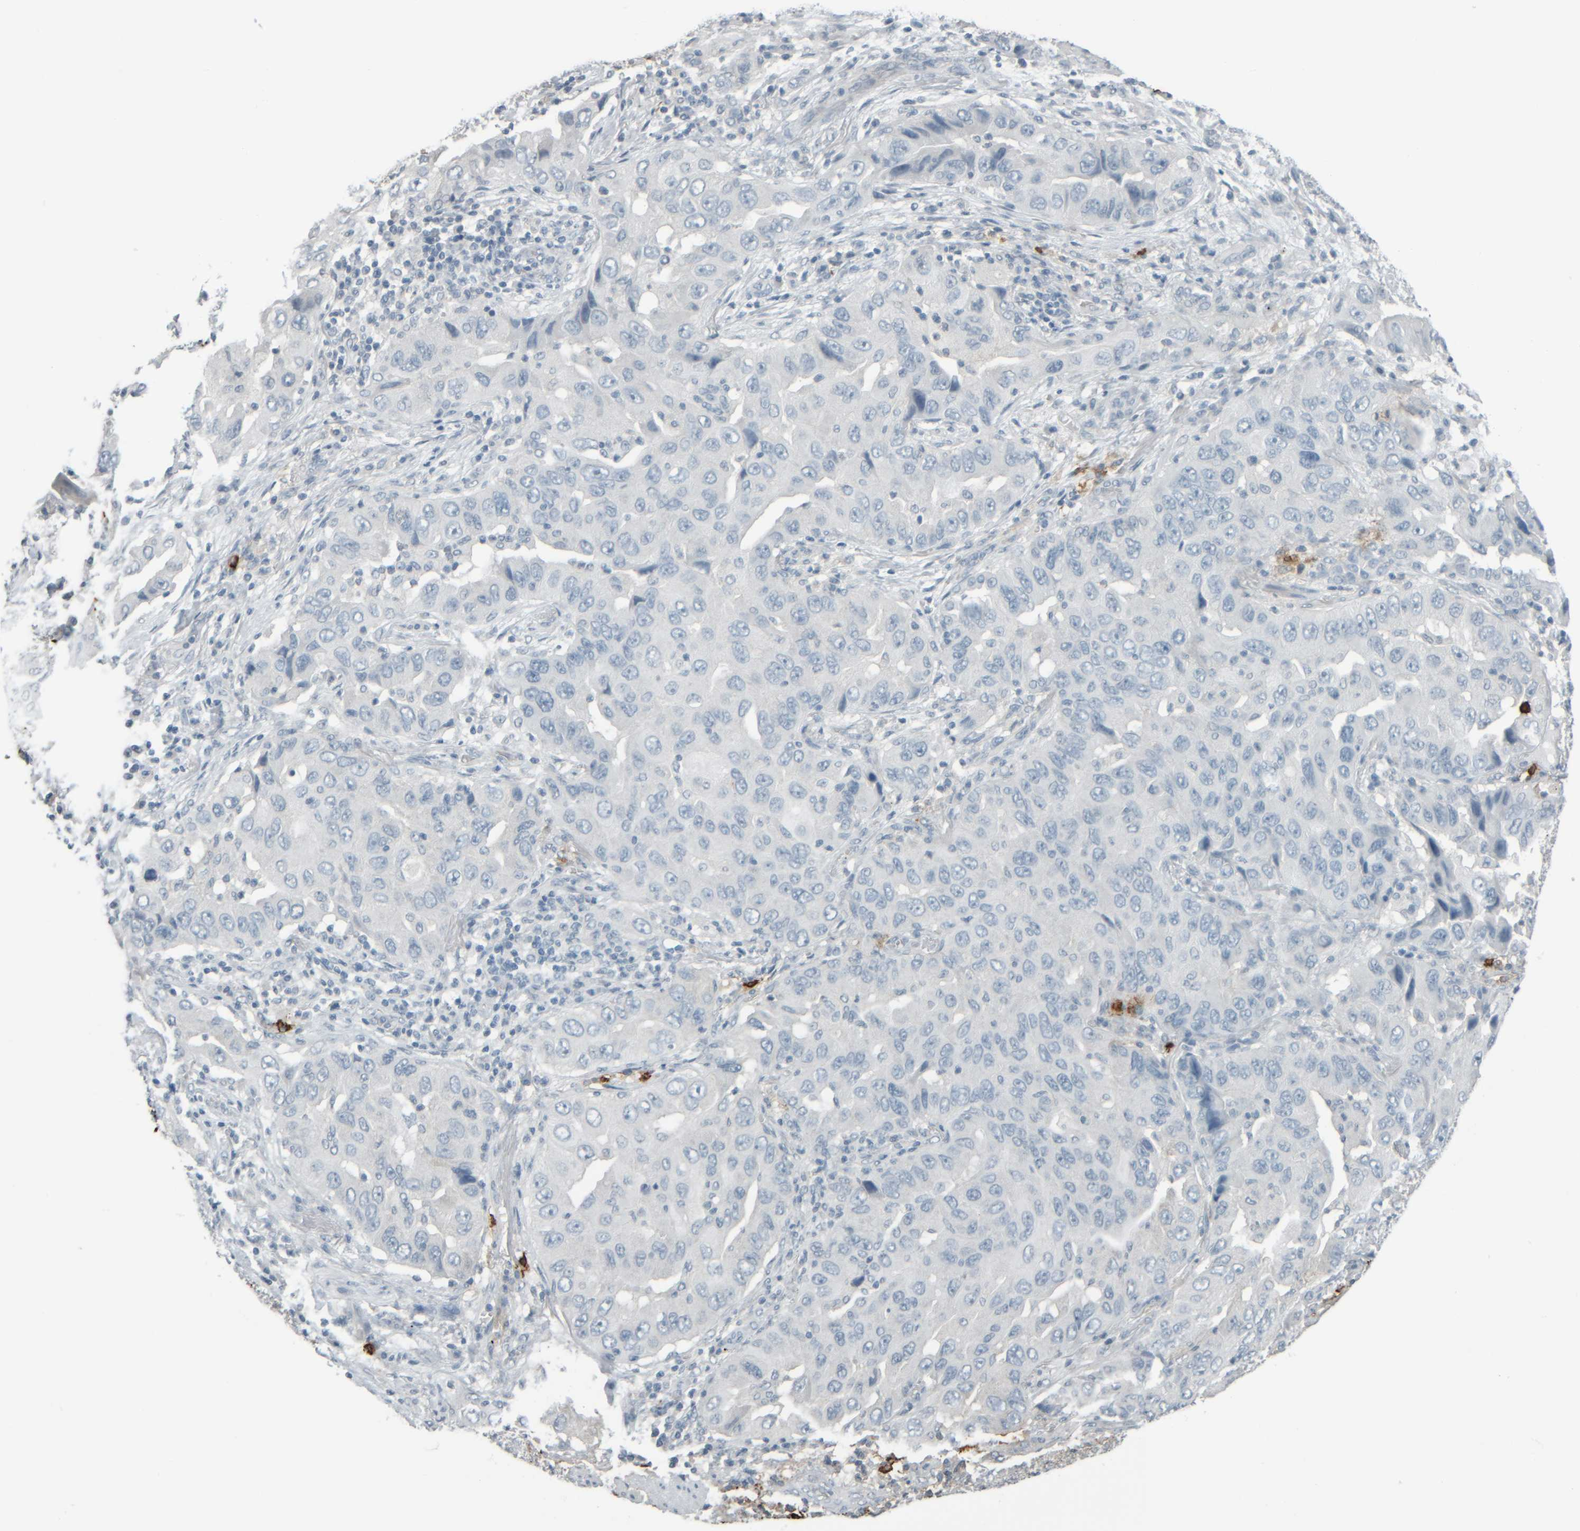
{"staining": {"intensity": "negative", "quantity": "none", "location": "none"}, "tissue": "lung cancer", "cell_type": "Tumor cells", "image_type": "cancer", "snomed": [{"axis": "morphology", "description": "Adenocarcinoma, NOS"}, {"axis": "topography", "description": "Lung"}], "caption": "Tumor cells show no significant protein expression in lung cancer.", "gene": "TPSAB1", "patient": {"sex": "female", "age": 65}}